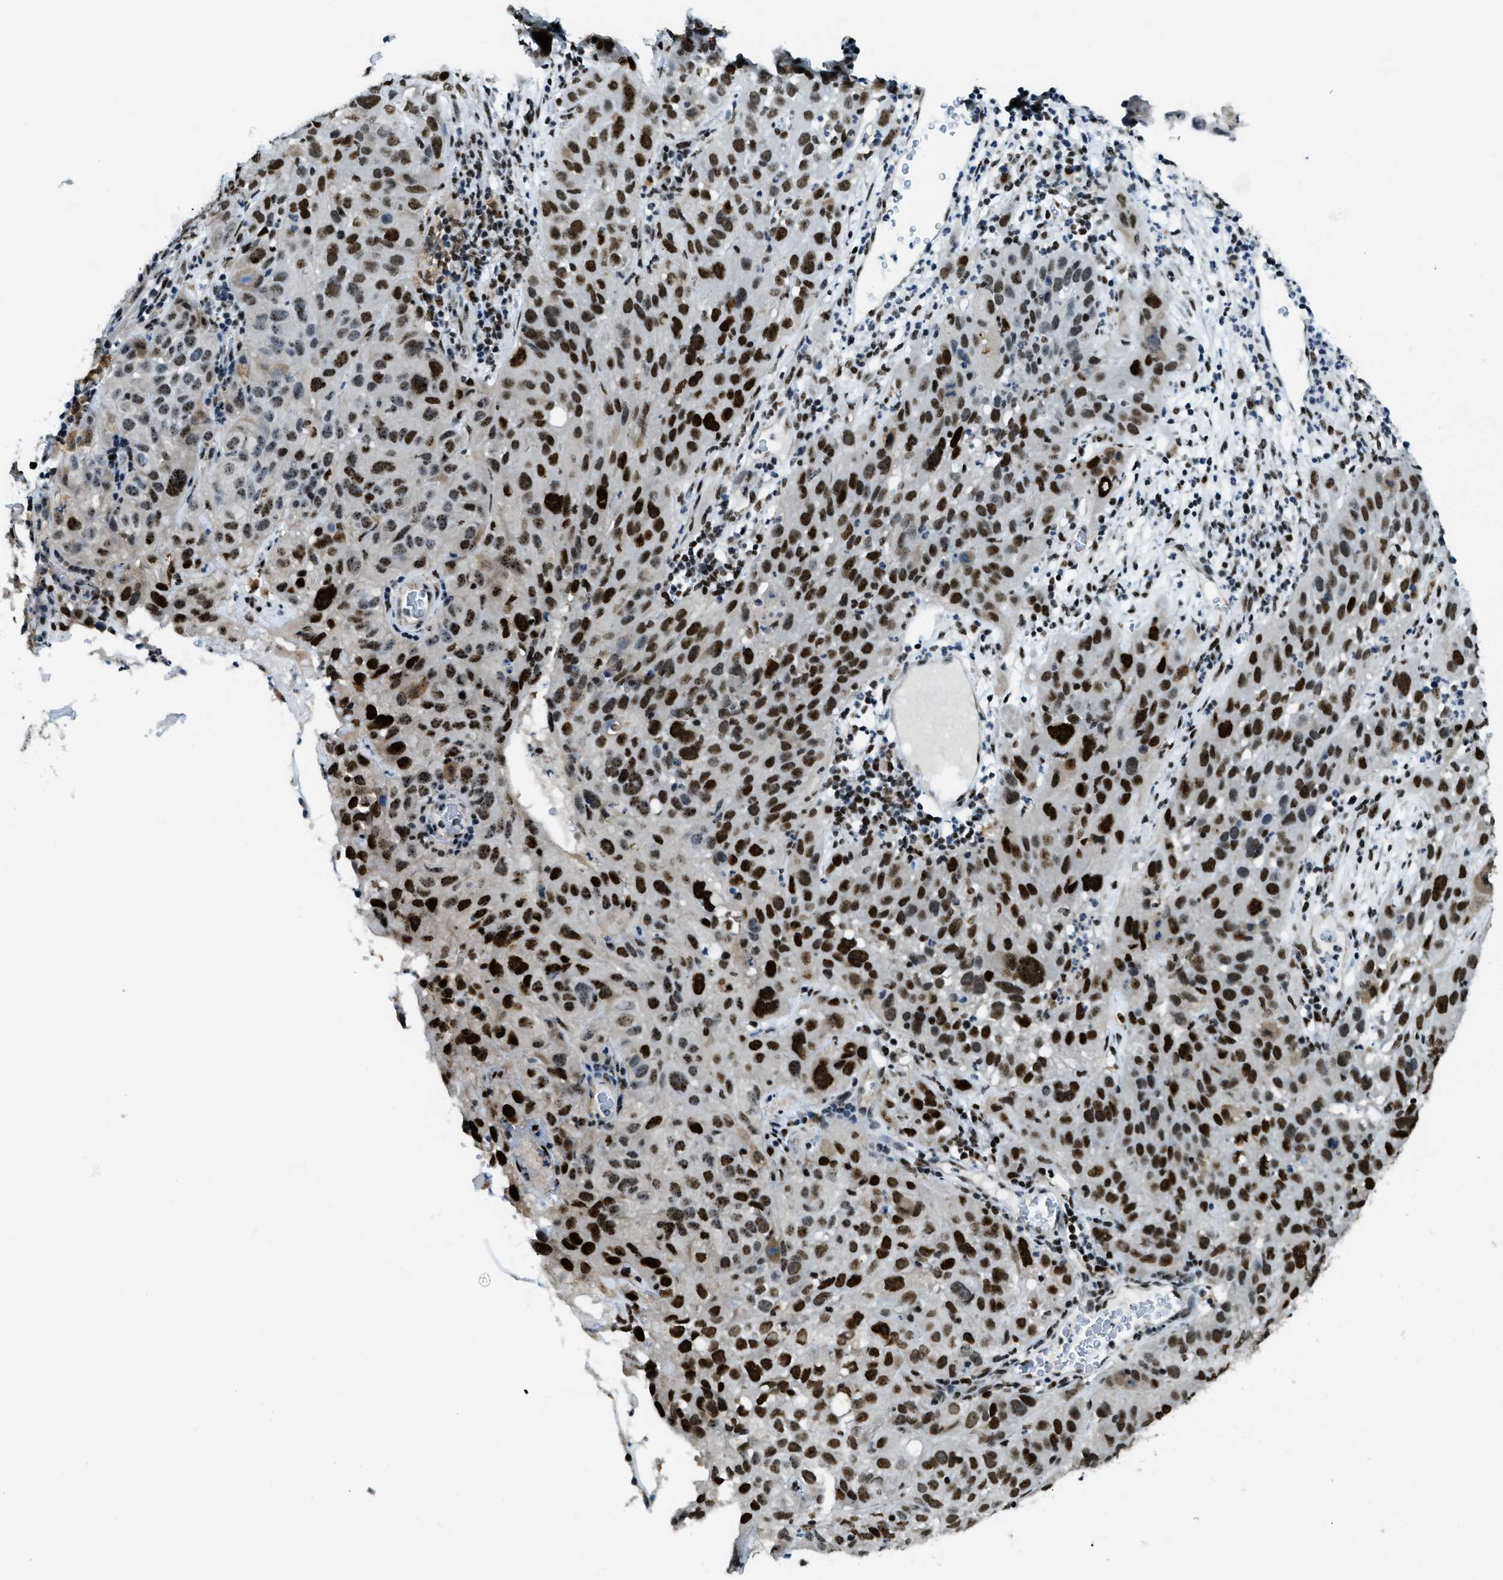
{"staining": {"intensity": "strong", "quantity": ">75%", "location": "nuclear"}, "tissue": "cervical cancer", "cell_type": "Tumor cells", "image_type": "cancer", "snomed": [{"axis": "morphology", "description": "Squamous cell carcinoma, NOS"}, {"axis": "topography", "description": "Cervix"}], "caption": "Immunohistochemistry (IHC) (DAB (3,3'-diaminobenzidine)) staining of human cervical squamous cell carcinoma reveals strong nuclear protein positivity in approximately >75% of tumor cells.", "gene": "SP100", "patient": {"sex": "female", "age": 32}}